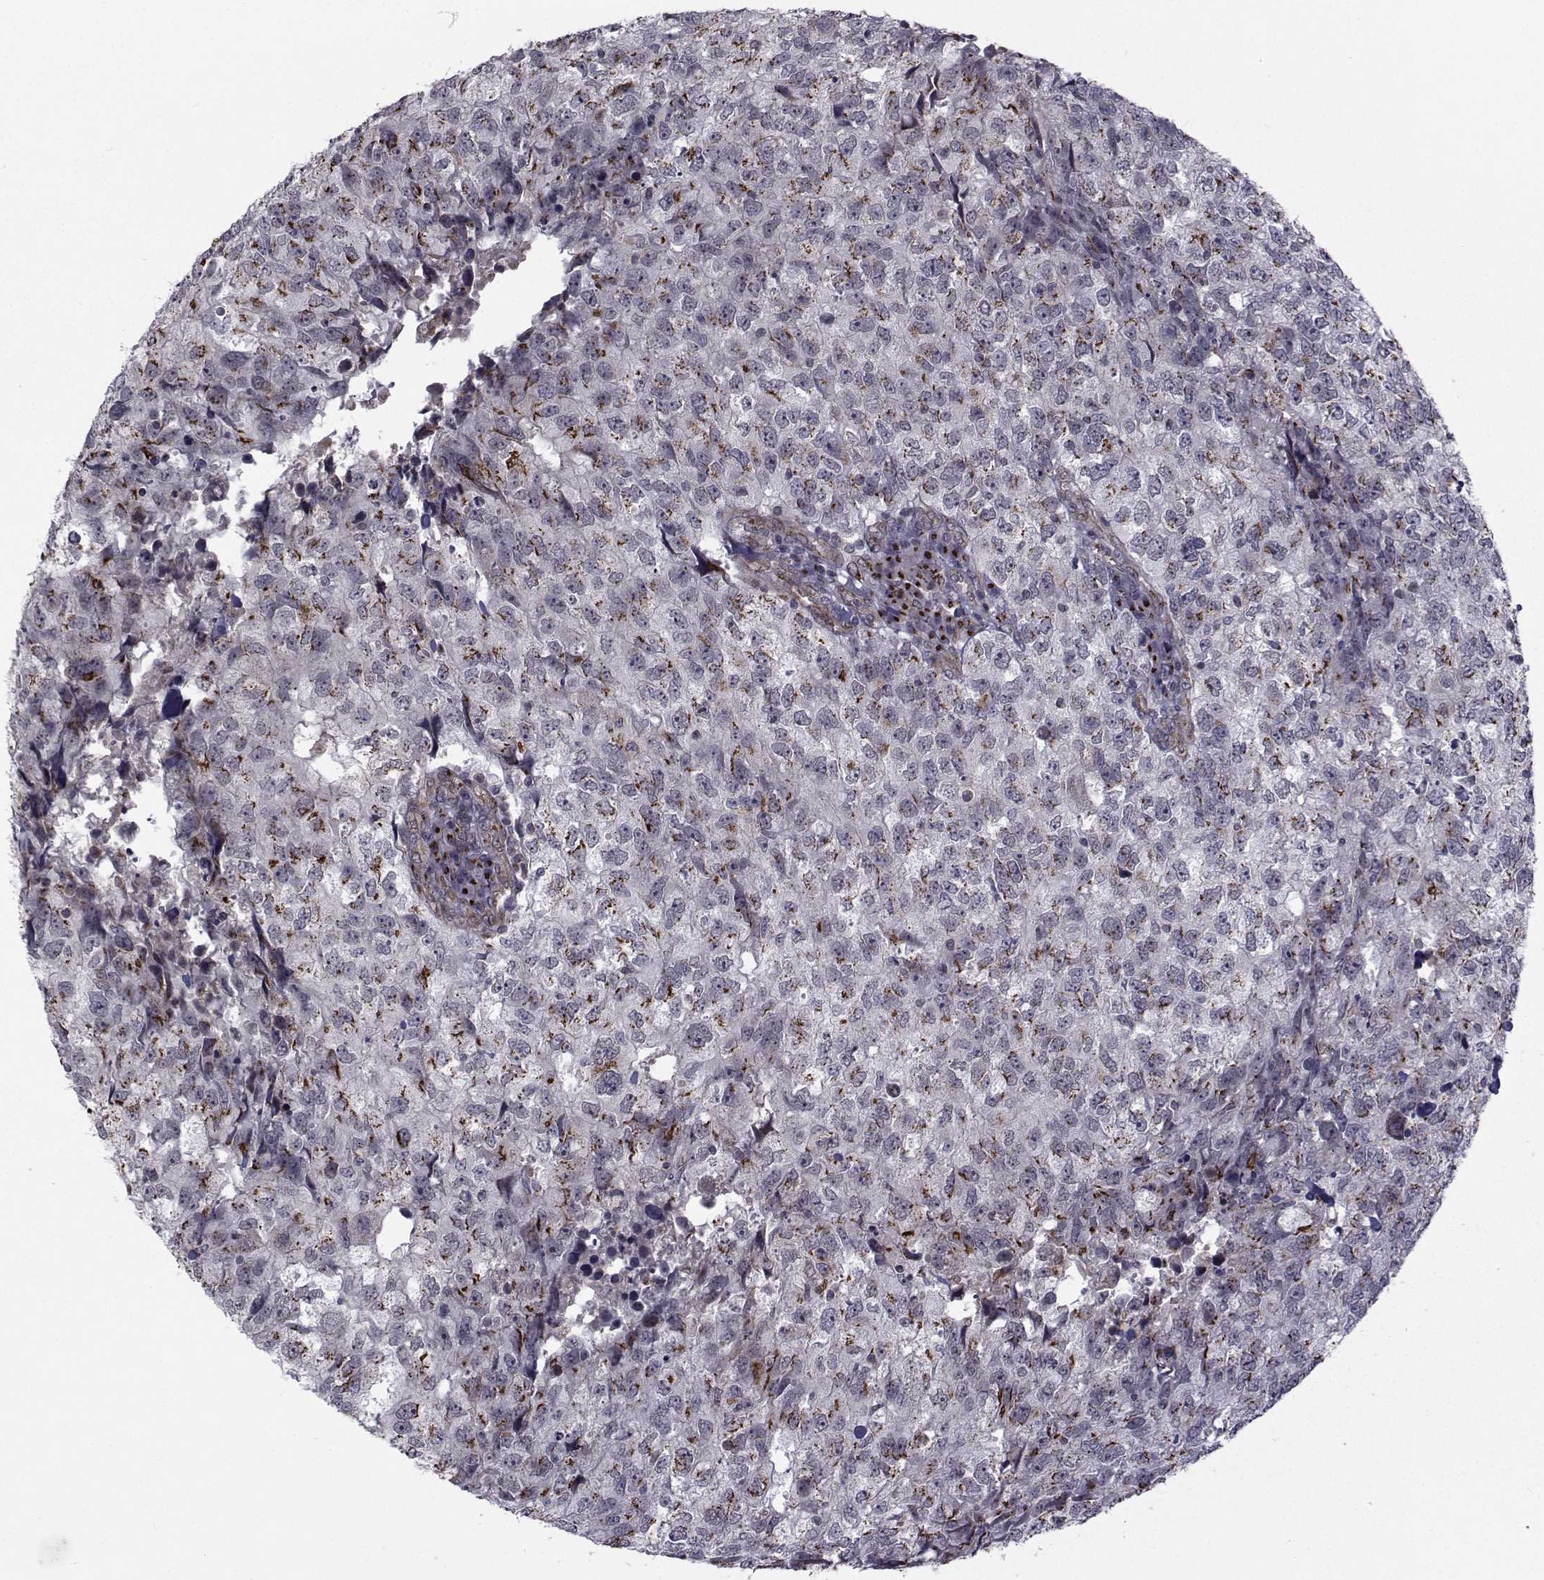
{"staining": {"intensity": "moderate", "quantity": "25%-75%", "location": "cytoplasmic/membranous"}, "tissue": "breast cancer", "cell_type": "Tumor cells", "image_type": "cancer", "snomed": [{"axis": "morphology", "description": "Duct carcinoma"}, {"axis": "topography", "description": "Breast"}], "caption": "Protein analysis of breast cancer (intraductal carcinoma) tissue exhibits moderate cytoplasmic/membranous expression in approximately 25%-75% of tumor cells.", "gene": "ATP6V1C2", "patient": {"sex": "female", "age": 30}}